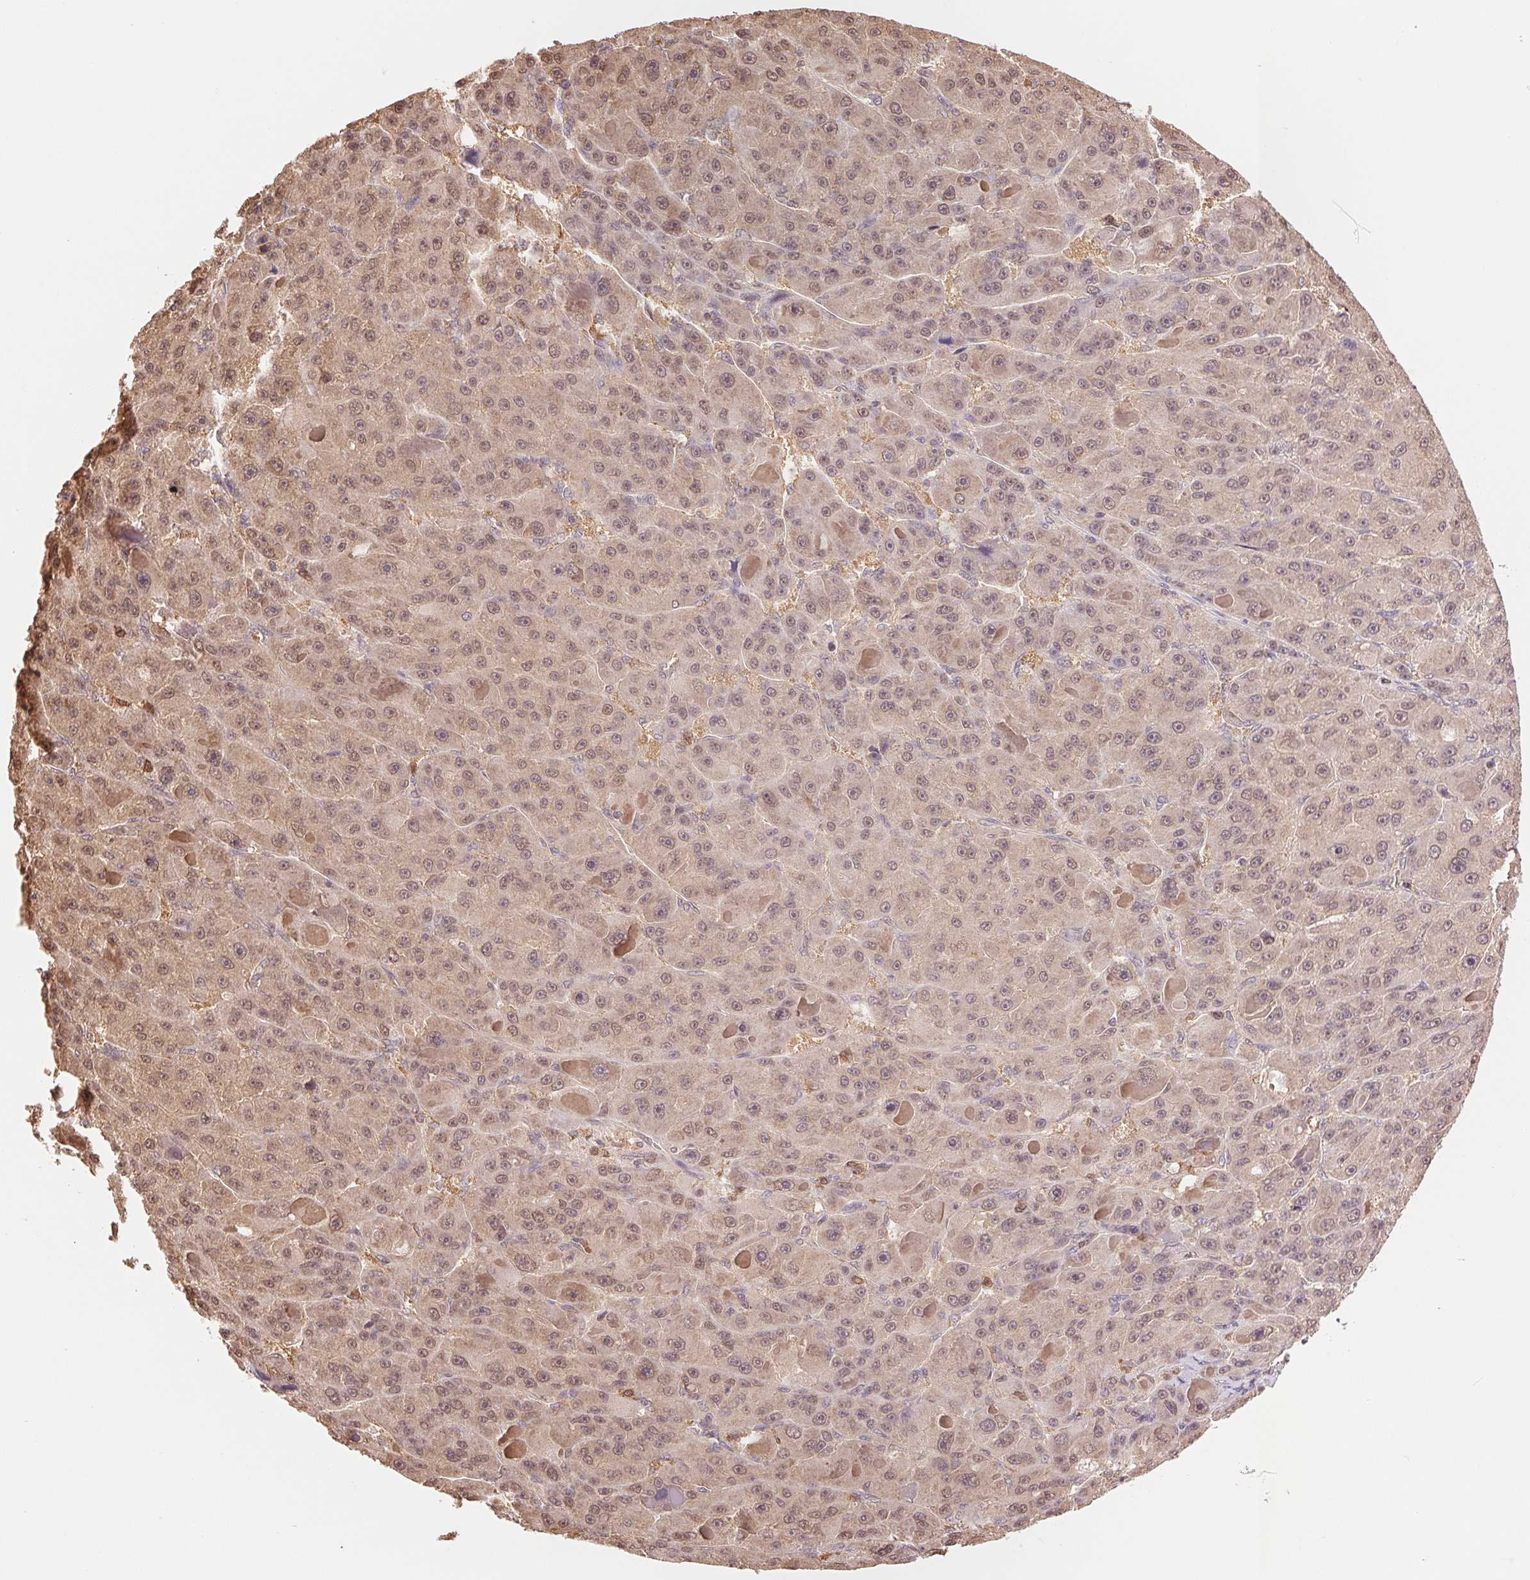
{"staining": {"intensity": "weak", "quantity": "25%-75%", "location": "nuclear"}, "tissue": "liver cancer", "cell_type": "Tumor cells", "image_type": "cancer", "snomed": [{"axis": "morphology", "description": "Carcinoma, Hepatocellular, NOS"}, {"axis": "topography", "description": "Liver"}], "caption": "High-power microscopy captured an immunohistochemistry (IHC) image of hepatocellular carcinoma (liver), revealing weak nuclear positivity in about 25%-75% of tumor cells.", "gene": "CDC123", "patient": {"sex": "male", "age": 76}}